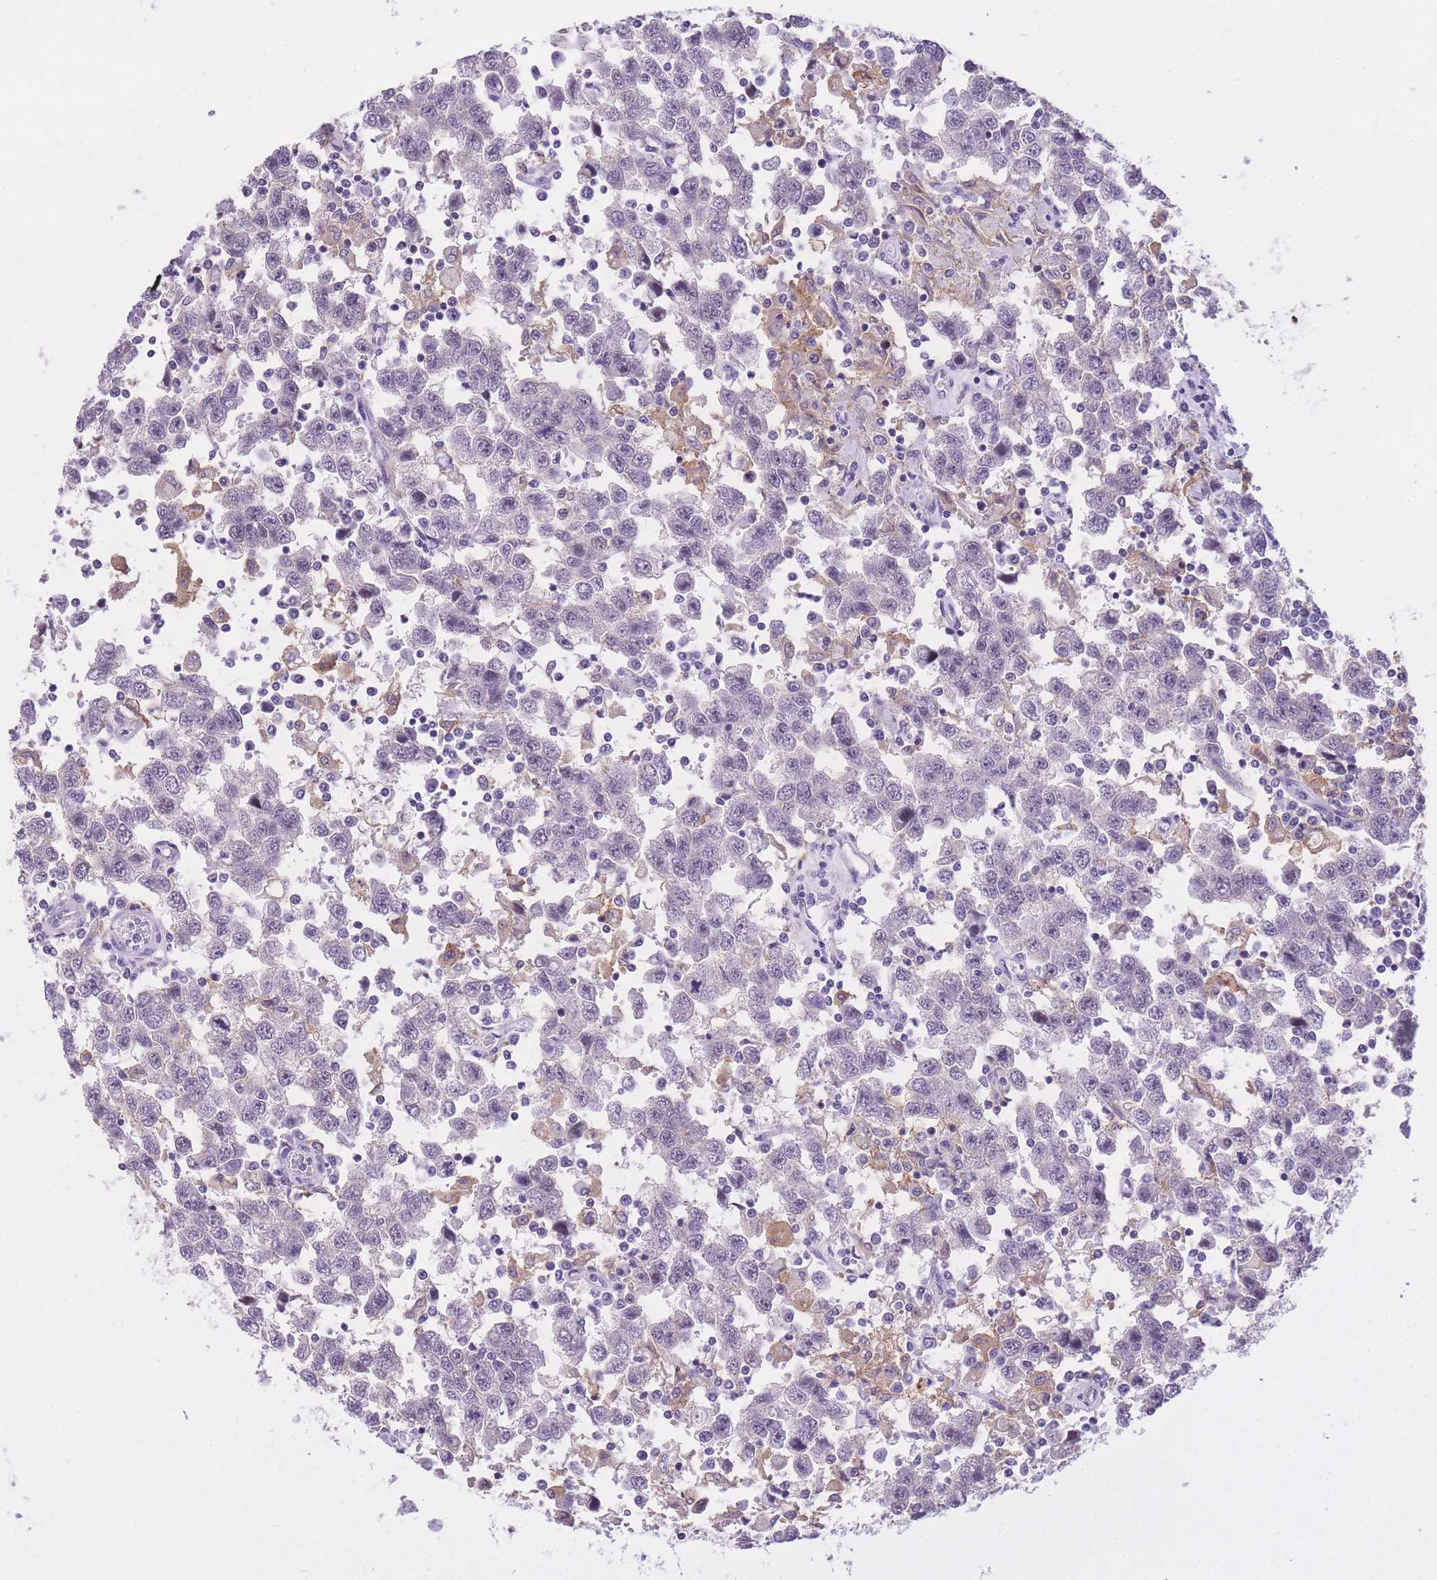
{"staining": {"intensity": "negative", "quantity": "none", "location": "none"}, "tissue": "testis cancer", "cell_type": "Tumor cells", "image_type": "cancer", "snomed": [{"axis": "morphology", "description": "Seminoma, NOS"}, {"axis": "topography", "description": "Testis"}], "caption": "Histopathology image shows no significant protein positivity in tumor cells of testis cancer (seminoma).", "gene": "RADX", "patient": {"sex": "male", "age": 41}}